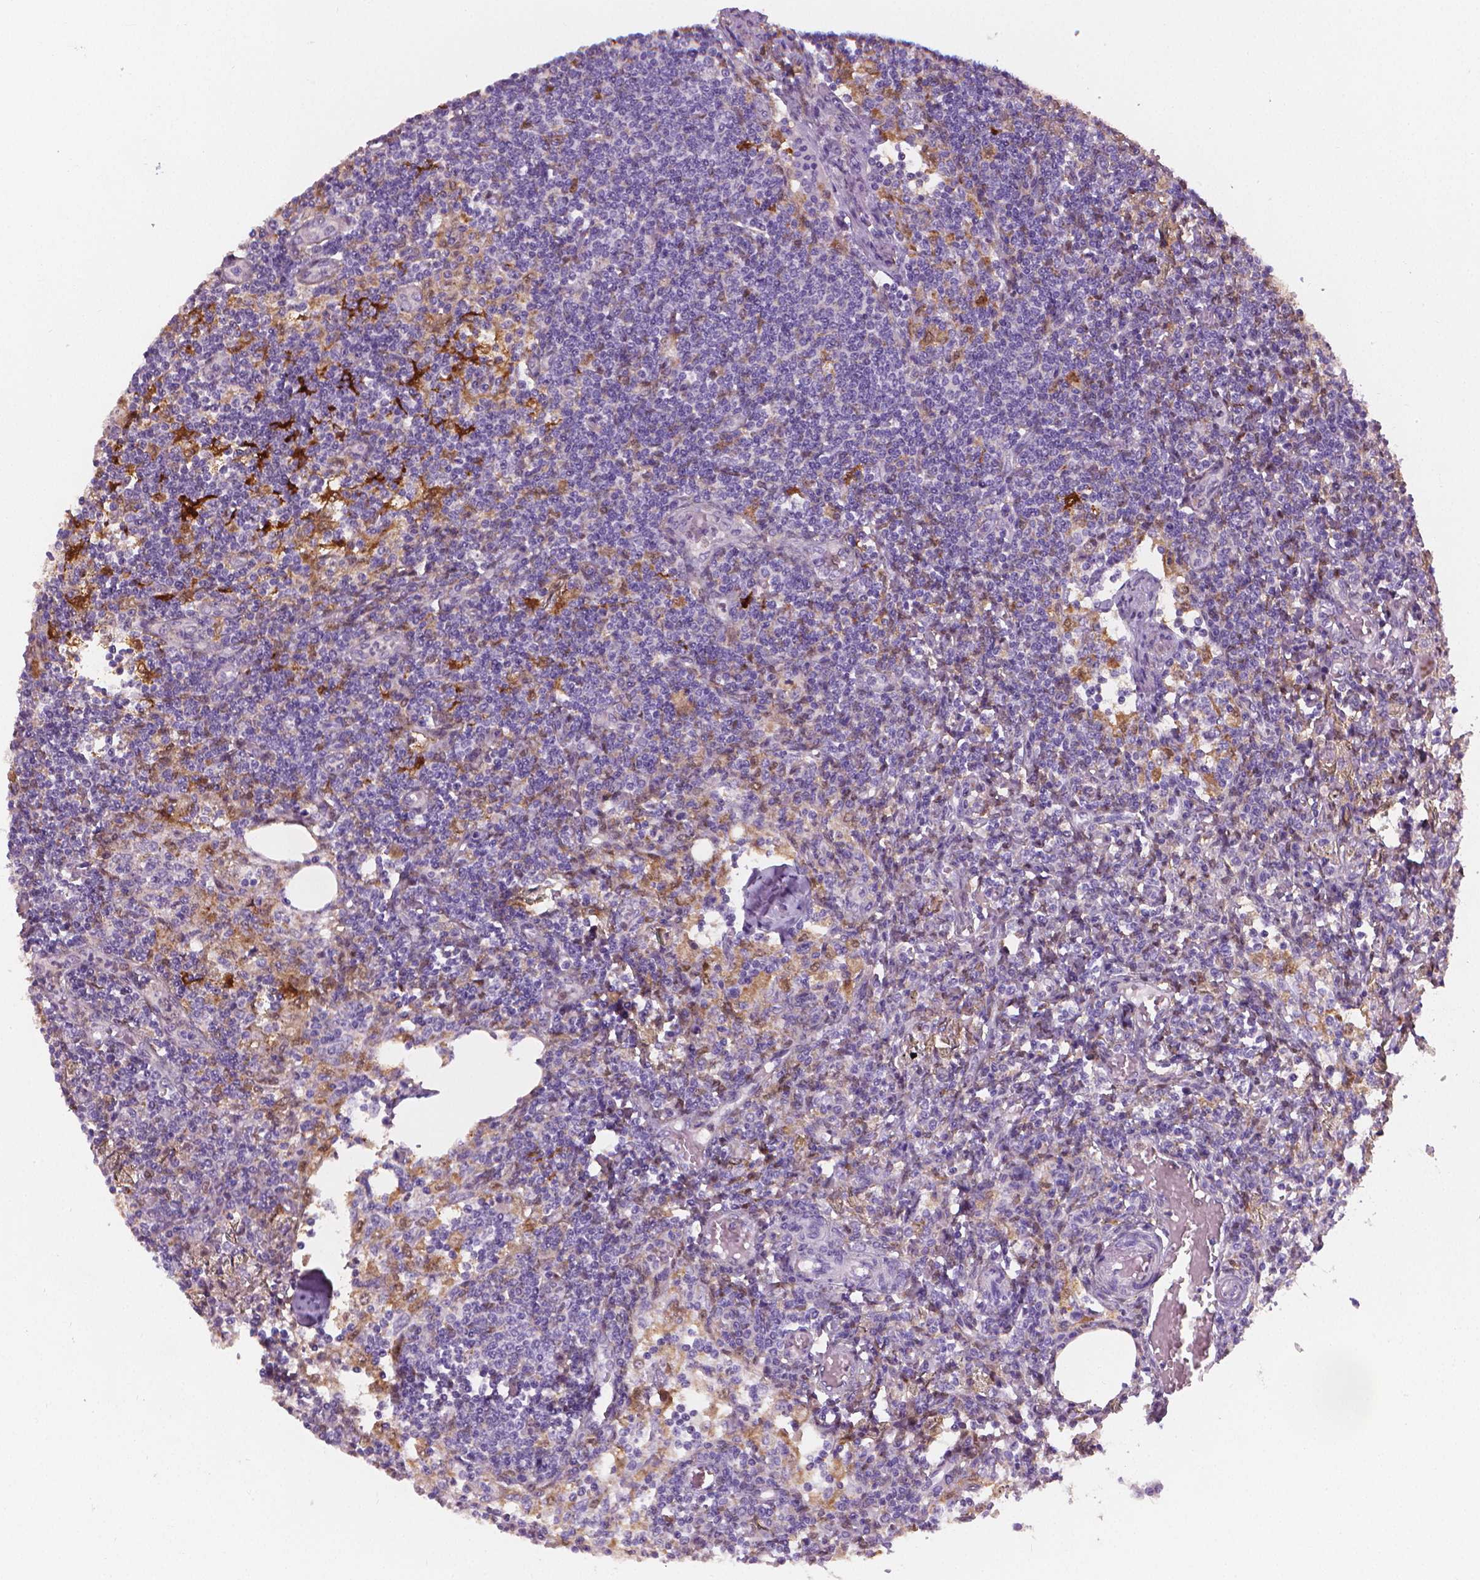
{"staining": {"intensity": "strong", "quantity": "<25%", "location": "cytoplasmic/membranous"}, "tissue": "lymph node", "cell_type": "Germinal center cells", "image_type": "normal", "snomed": [{"axis": "morphology", "description": "Normal tissue, NOS"}, {"axis": "topography", "description": "Lymph node"}], "caption": "Immunohistochemistry photomicrograph of normal lymph node: human lymph node stained using immunohistochemistry shows medium levels of strong protein expression localized specifically in the cytoplasmic/membranous of germinal center cells, appearing as a cytoplasmic/membranous brown color.", "gene": "TNFAIP2", "patient": {"sex": "female", "age": 69}}